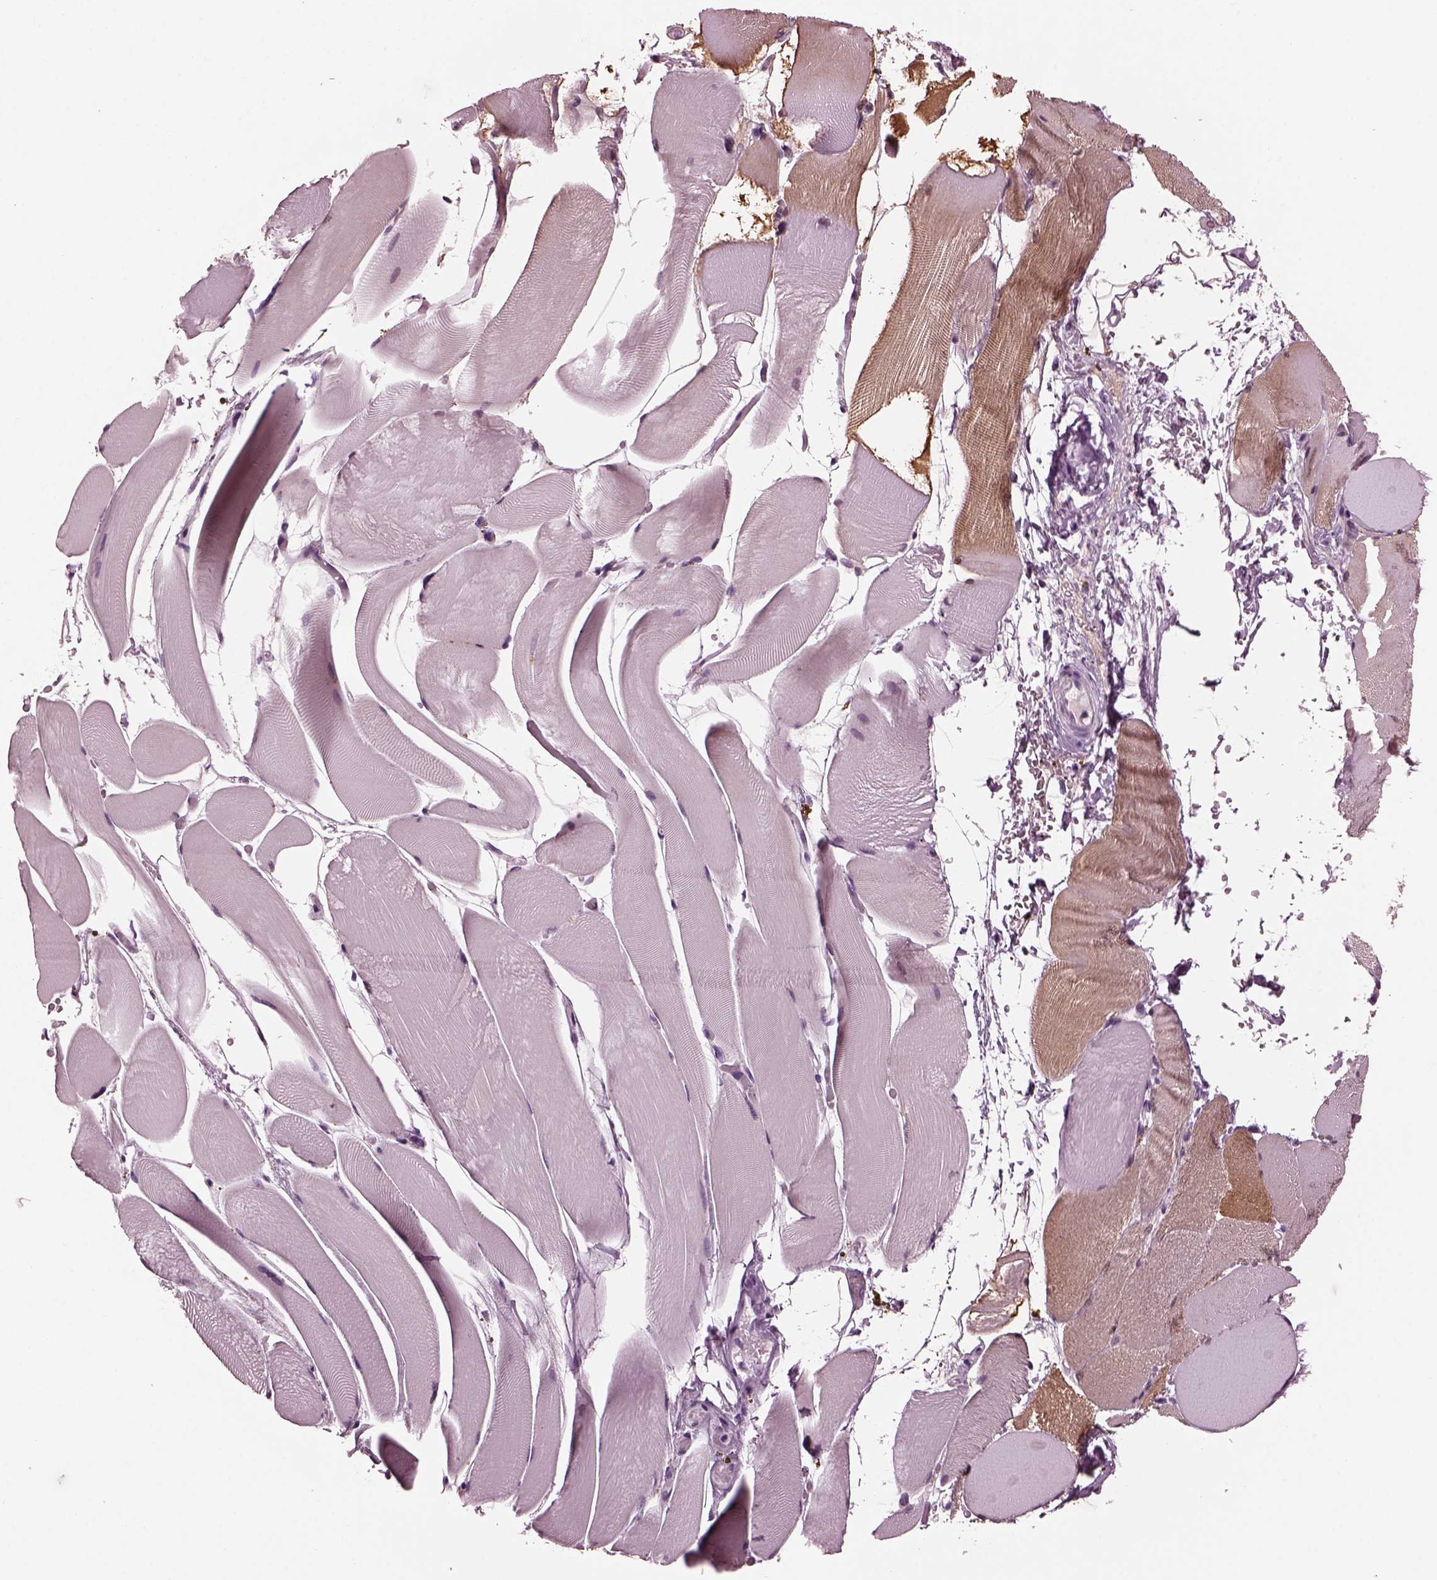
{"staining": {"intensity": "weak", "quantity": "25%-75%", "location": "cytoplasmic/membranous"}, "tissue": "skeletal muscle", "cell_type": "Myocytes", "image_type": "normal", "snomed": [{"axis": "morphology", "description": "Normal tissue, NOS"}, {"axis": "topography", "description": "Skeletal muscle"}], "caption": "High-magnification brightfield microscopy of unremarkable skeletal muscle stained with DAB (brown) and counterstained with hematoxylin (blue). myocytes exhibit weak cytoplasmic/membranous expression is appreciated in about25%-75% of cells.", "gene": "MIB2", "patient": {"sex": "female", "age": 37}}